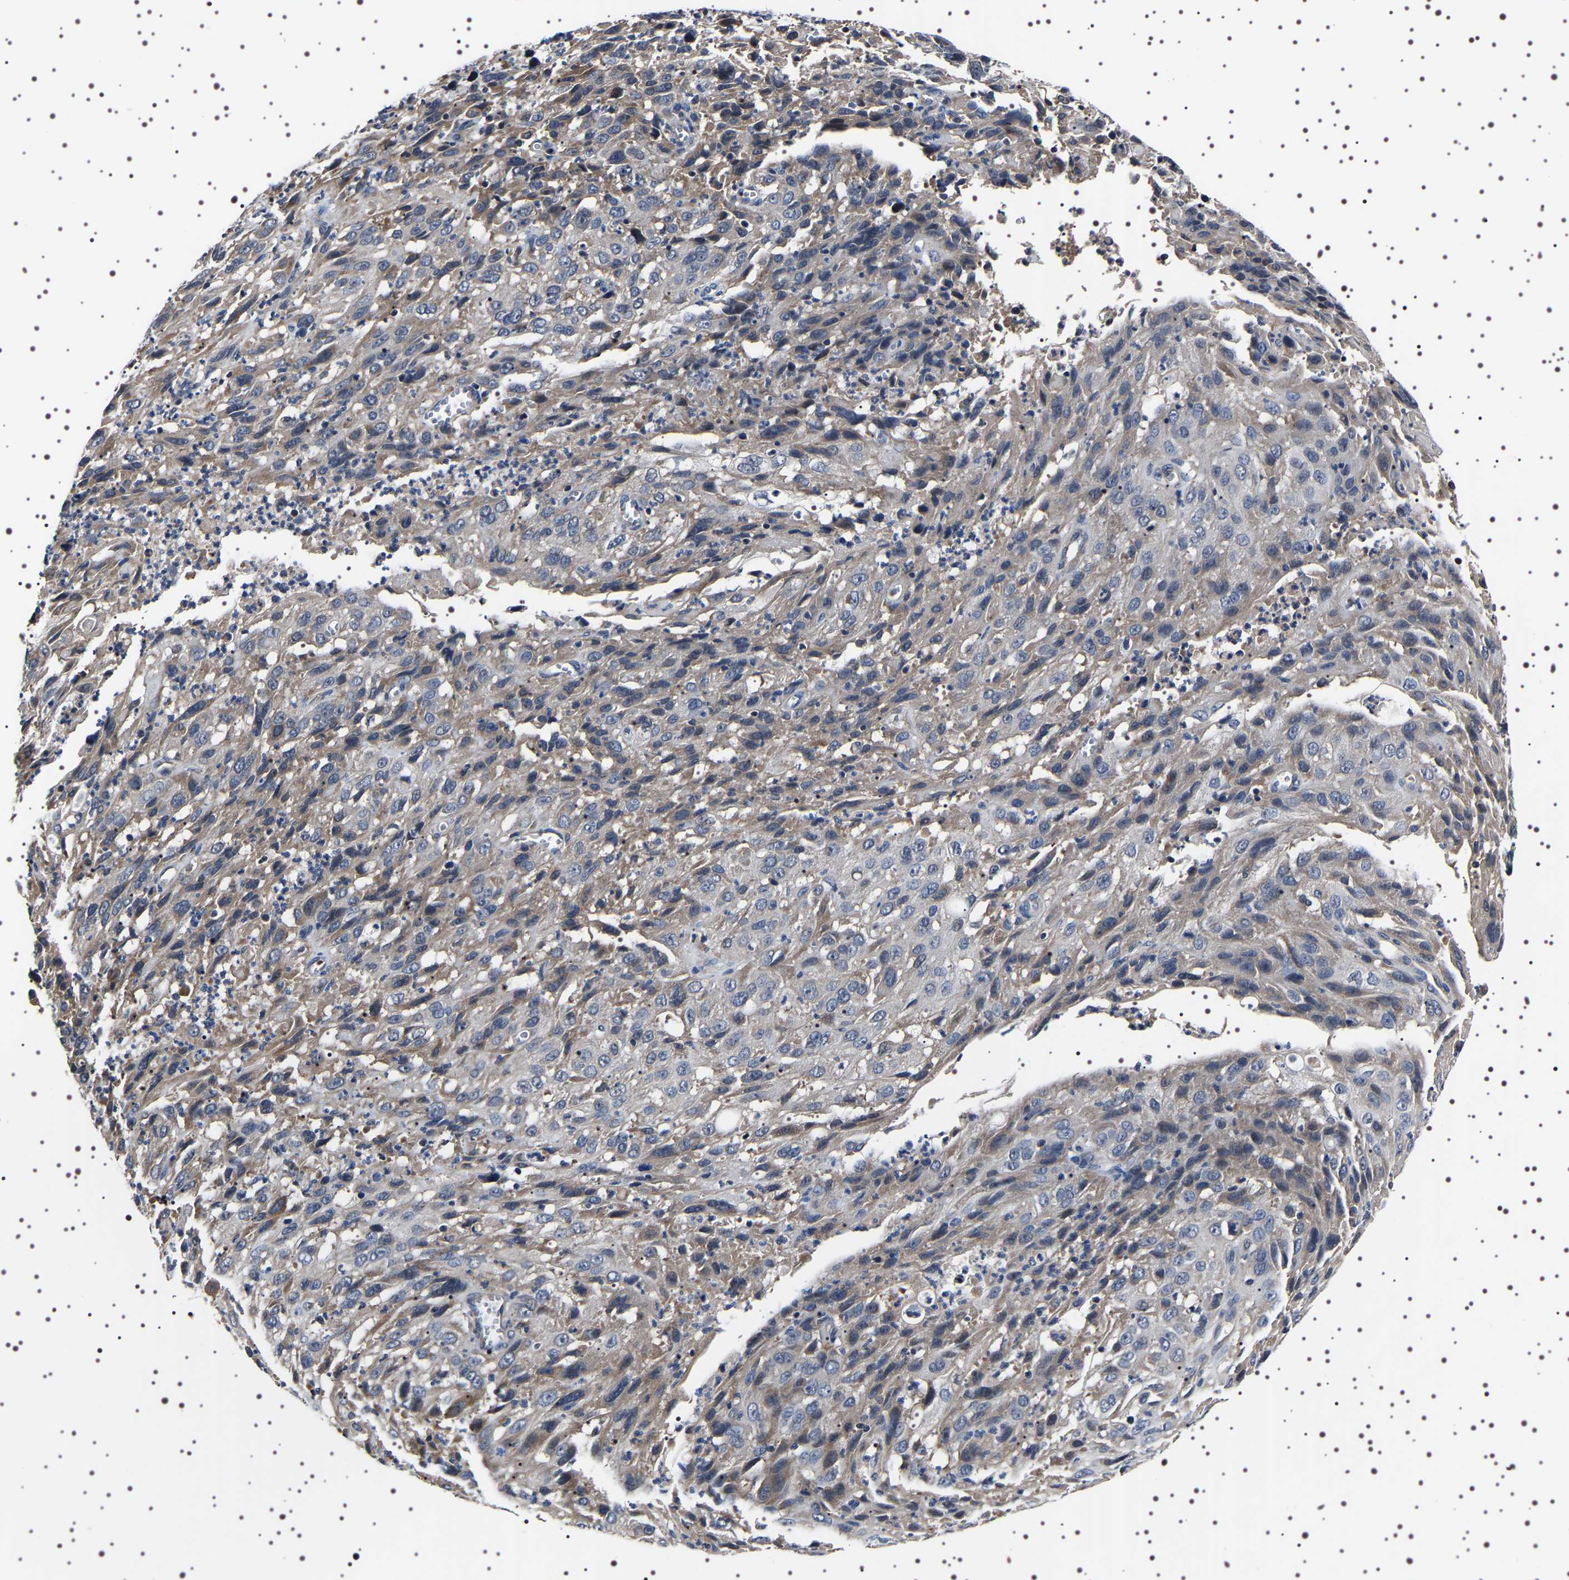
{"staining": {"intensity": "weak", "quantity": "<25%", "location": "cytoplasmic/membranous"}, "tissue": "cervical cancer", "cell_type": "Tumor cells", "image_type": "cancer", "snomed": [{"axis": "morphology", "description": "Squamous cell carcinoma, NOS"}, {"axis": "topography", "description": "Cervix"}], "caption": "The histopathology image exhibits no staining of tumor cells in cervical cancer.", "gene": "TARBP1", "patient": {"sex": "female", "age": 32}}